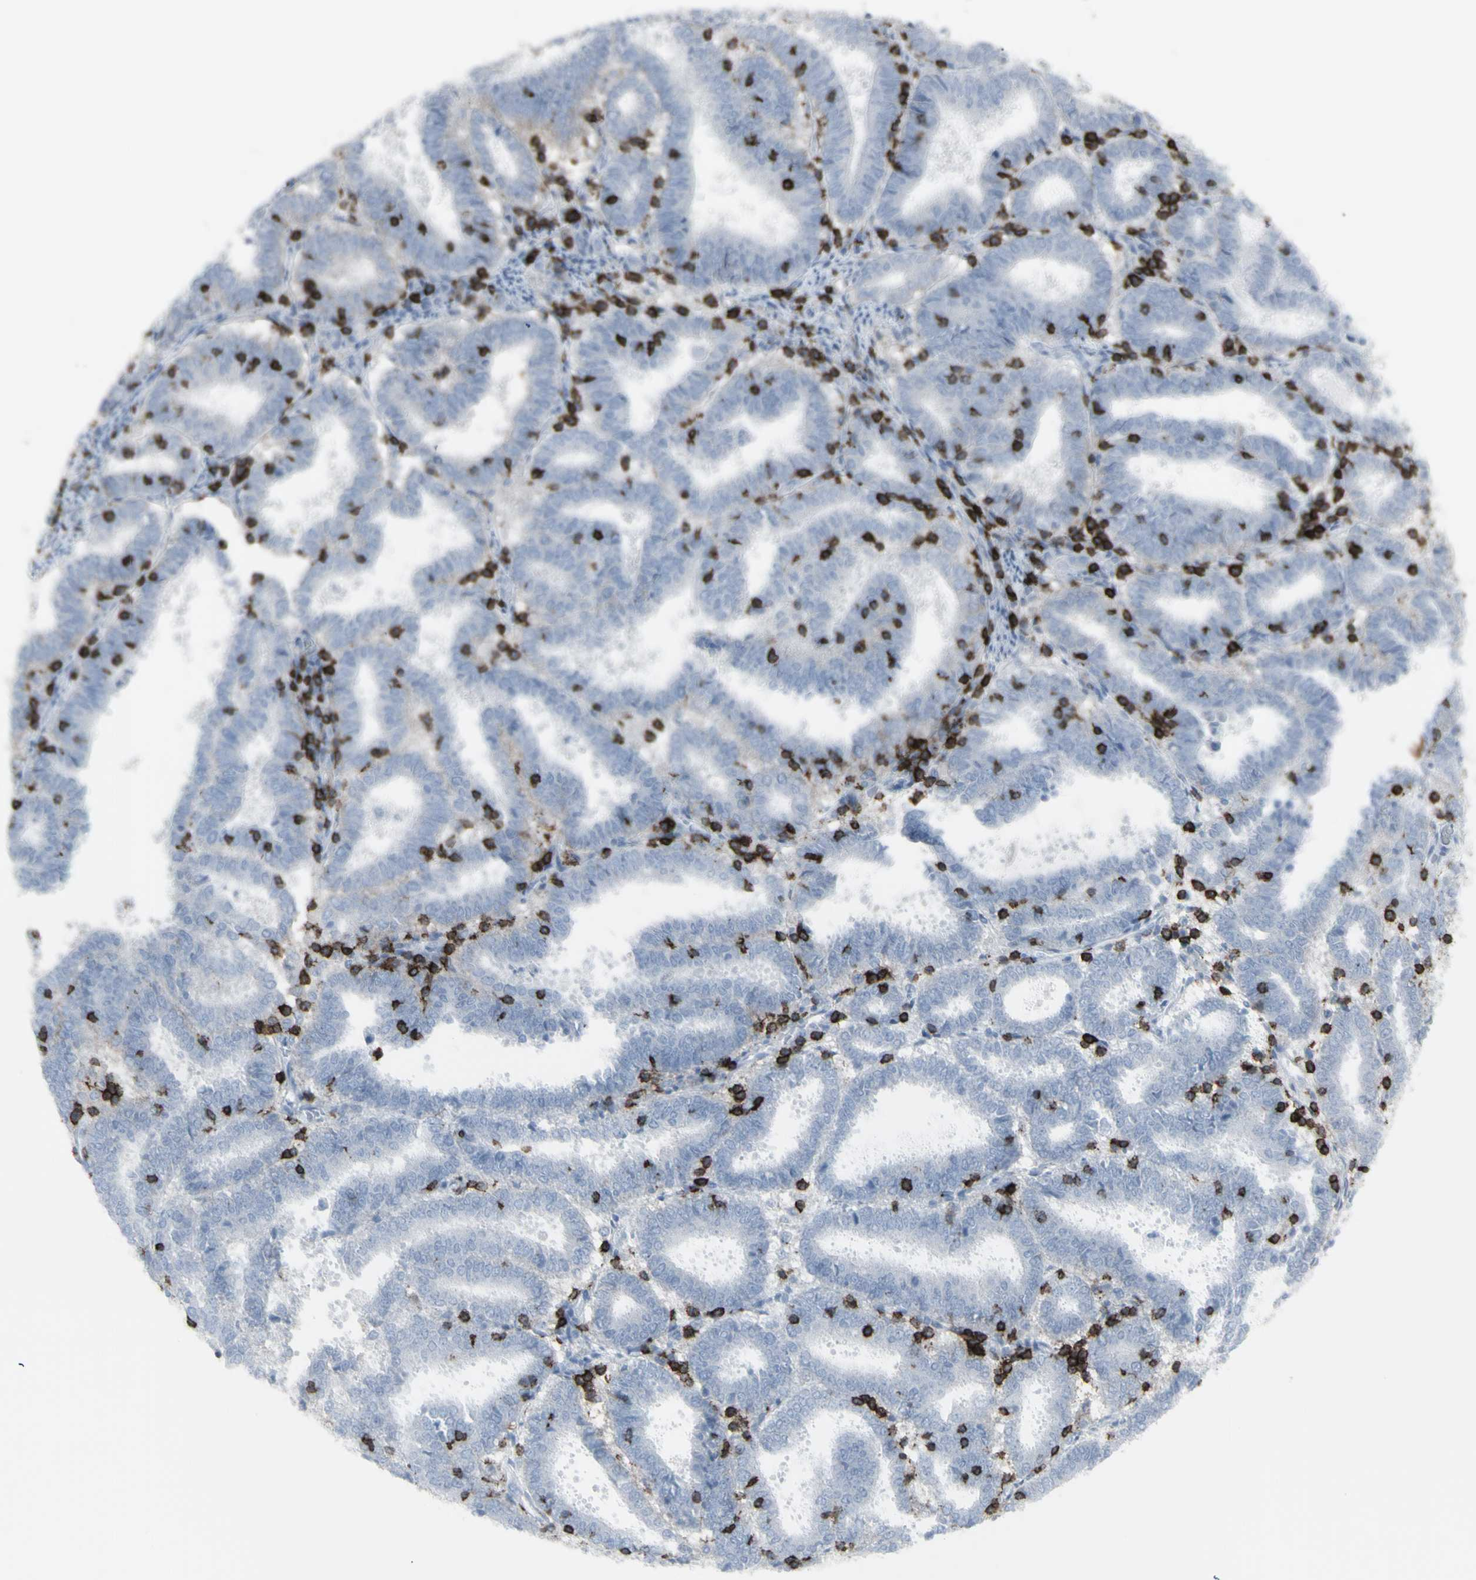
{"staining": {"intensity": "negative", "quantity": "none", "location": "none"}, "tissue": "endometrial cancer", "cell_type": "Tumor cells", "image_type": "cancer", "snomed": [{"axis": "morphology", "description": "Adenocarcinoma, NOS"}, {"axis": "topography", "description": "Uterus"}], "caption": "Micrograph shows no protein expression in tumor cells of endometrial cancer tissue.", "gene": "CD247", "patient": {"sex": "female", "age": 83}}